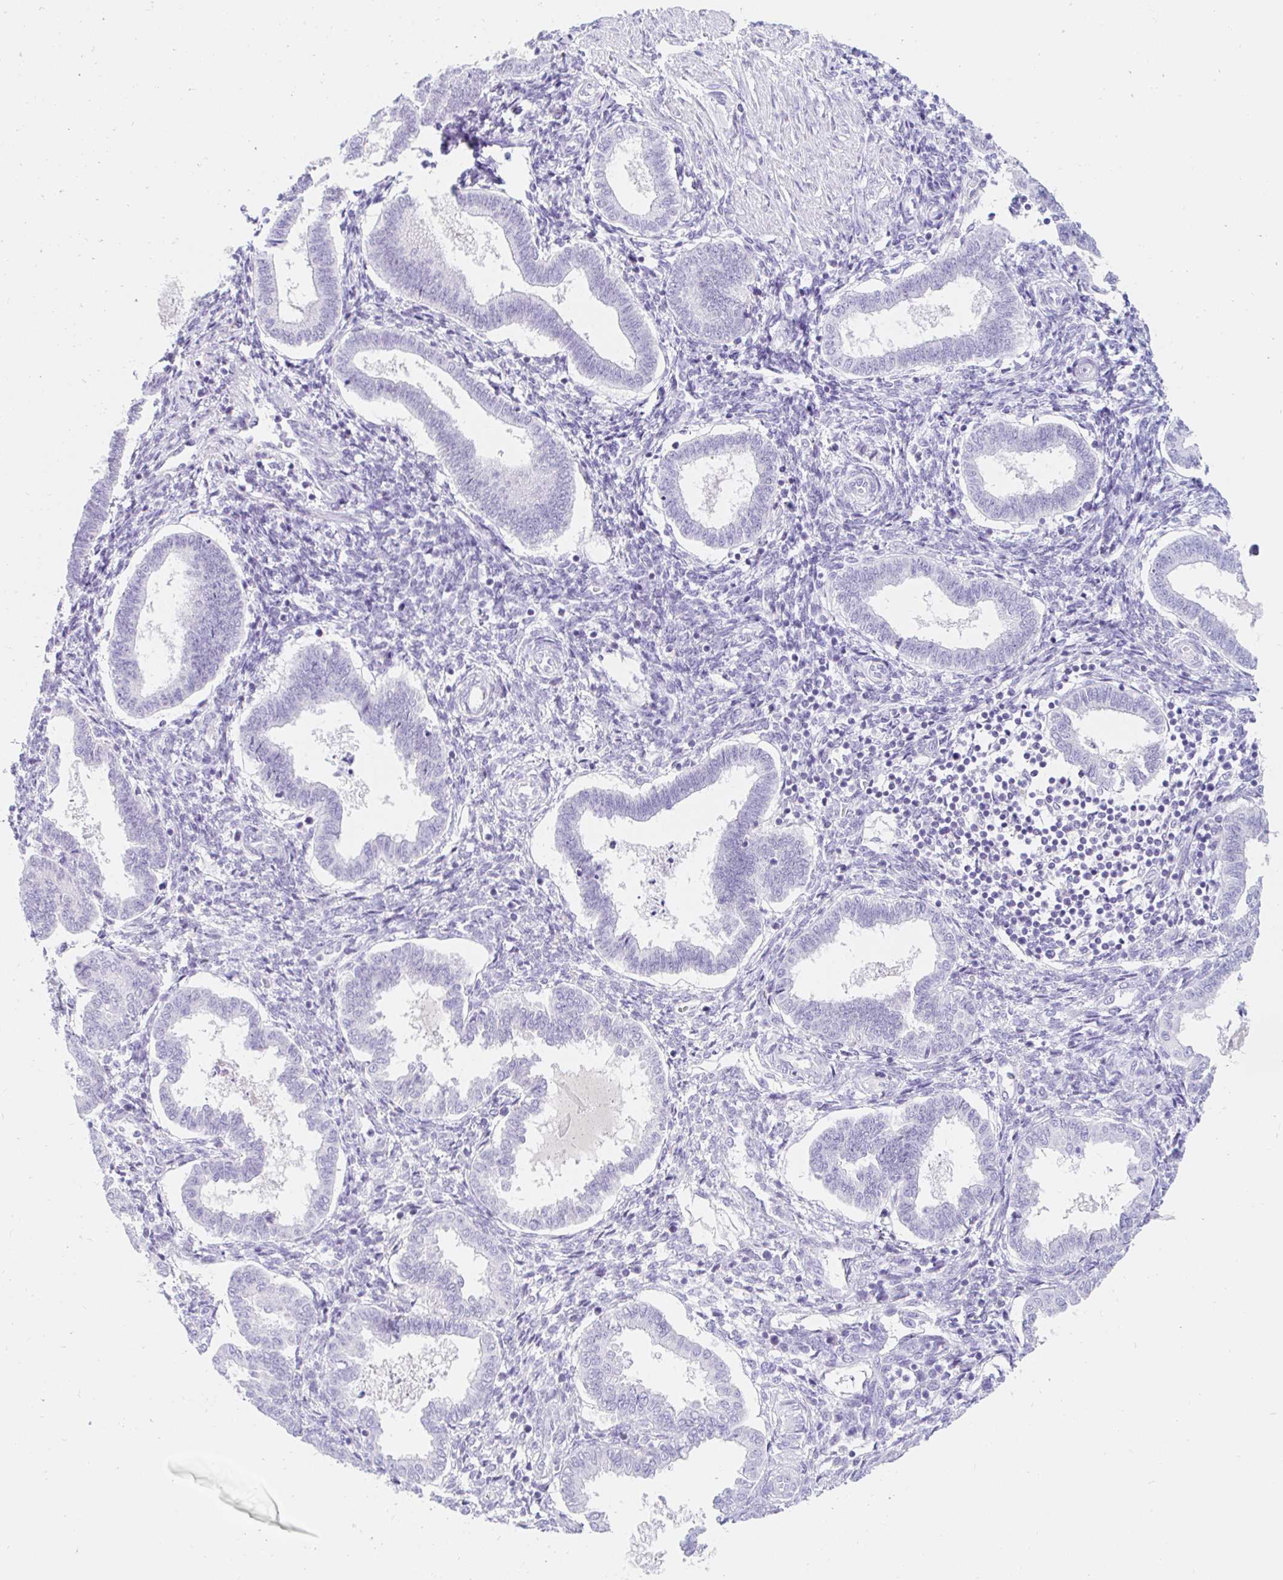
{"staining": {"intensity": "negative", "quantity": "none", "location": "none"}, "tissue": "endometrium", "cell_type": "Cells in endometrial stroma", "image_type": "normal", "snomed": [{"axis": "morphology", "description": "Normal tissue, NOS"}, {"axis": "topography", "description": "Endometrium"}], "caption": "Protein analysis of benign endometrium demonstrates no significant expression in cells in endometrial stroma.", "gene": "TEX44", "patient": {"sex": "female", "age": 24}}